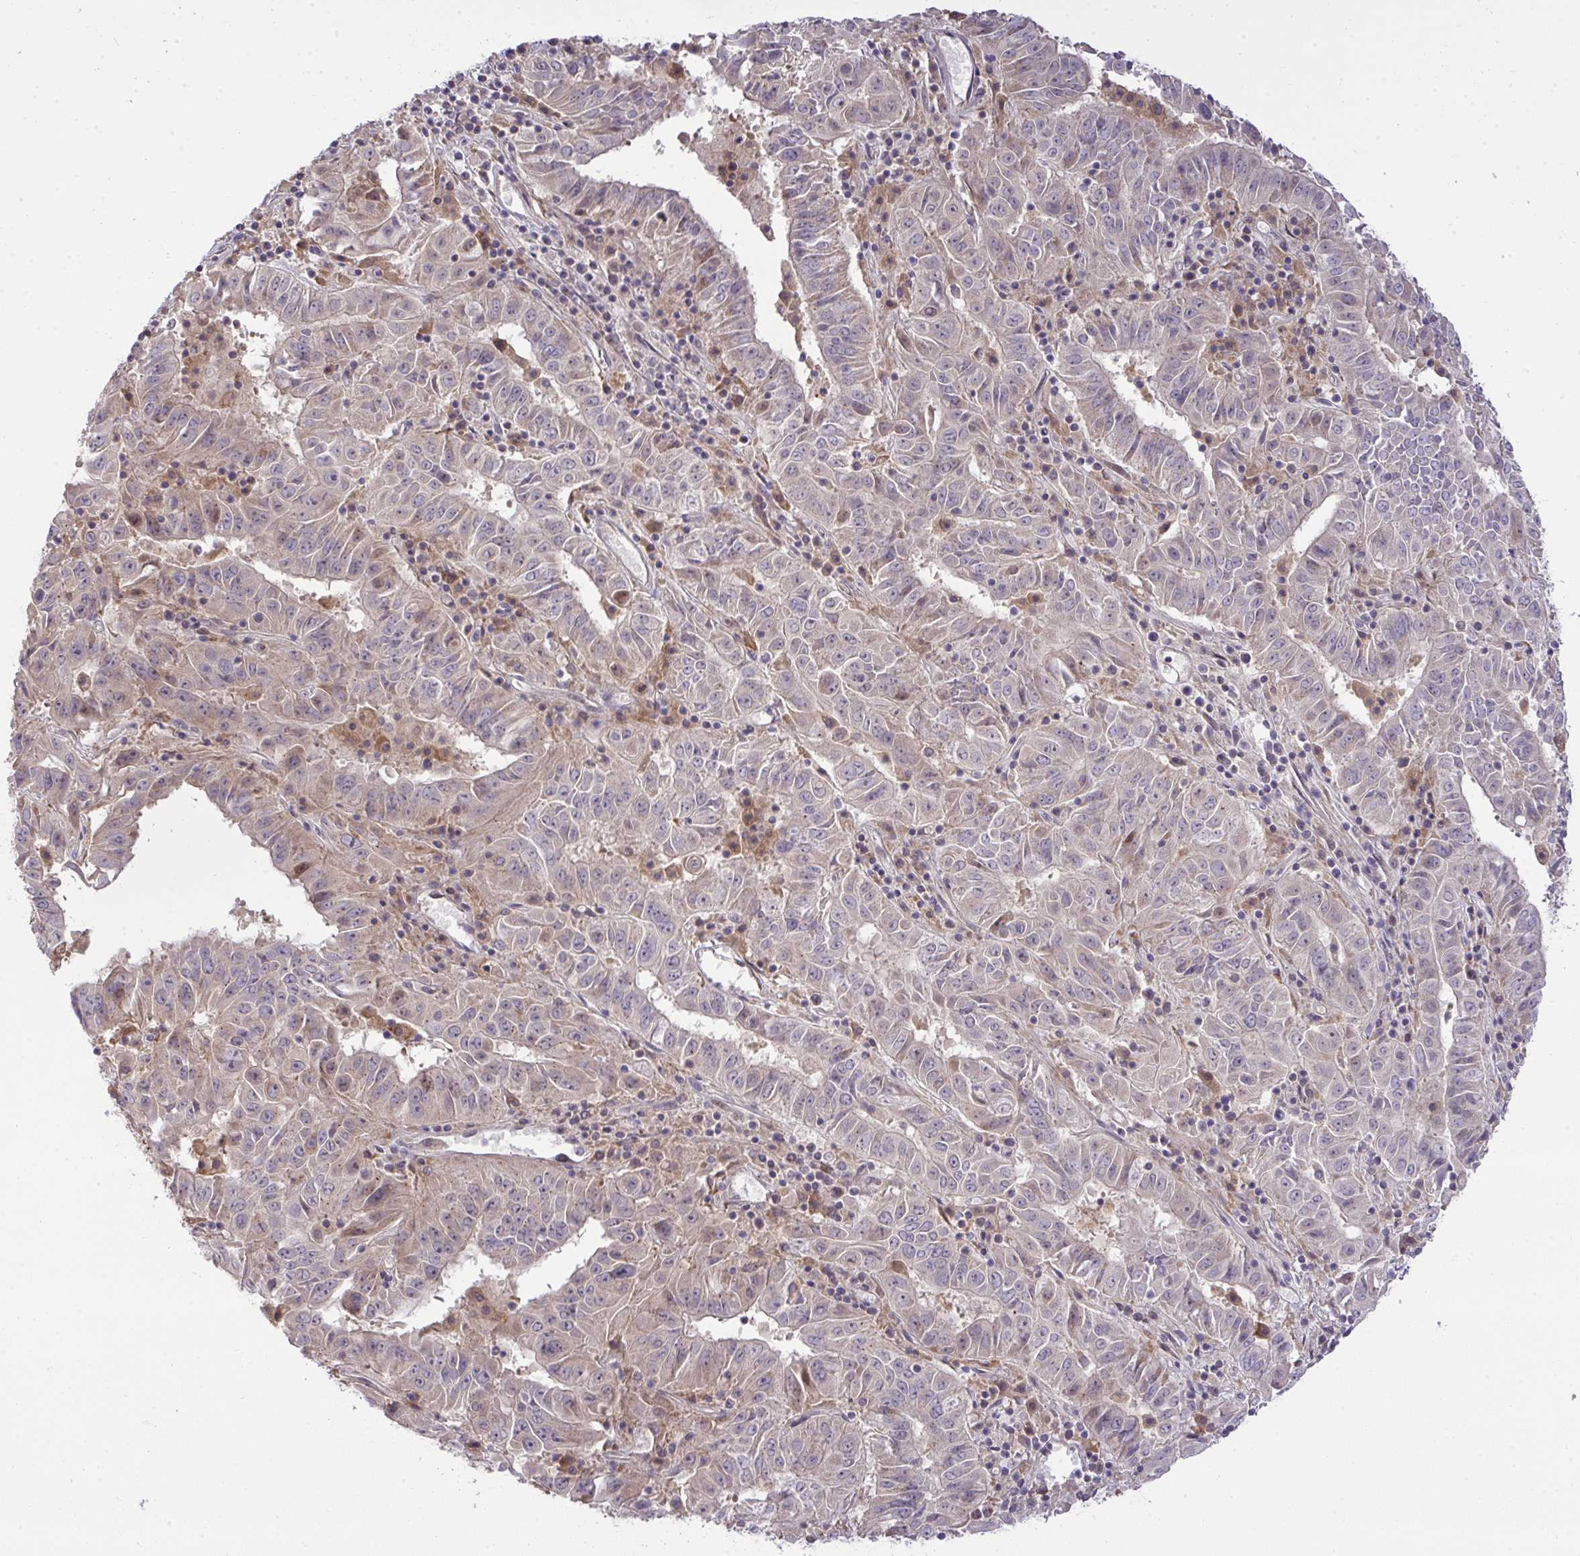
{"staining": {"intensity": "weak", "quantity": "<25%", "location": "nuclear"}, "tissue": "pancreatic cancer", "cell_type": "Tumor cells", "image_type": "cancer", "snomed": [{"axis": "morphology", "description": "Adenocarcinoma, NOS"}, {"axis": "topography", "description": "Pancreas"}], "caption": "The micrograph shows no staining of tumor cells in adenocarcinoma (pancreatic).", "gene": "SLC9A6", "patient": {"sex": "male", "age": 63}}